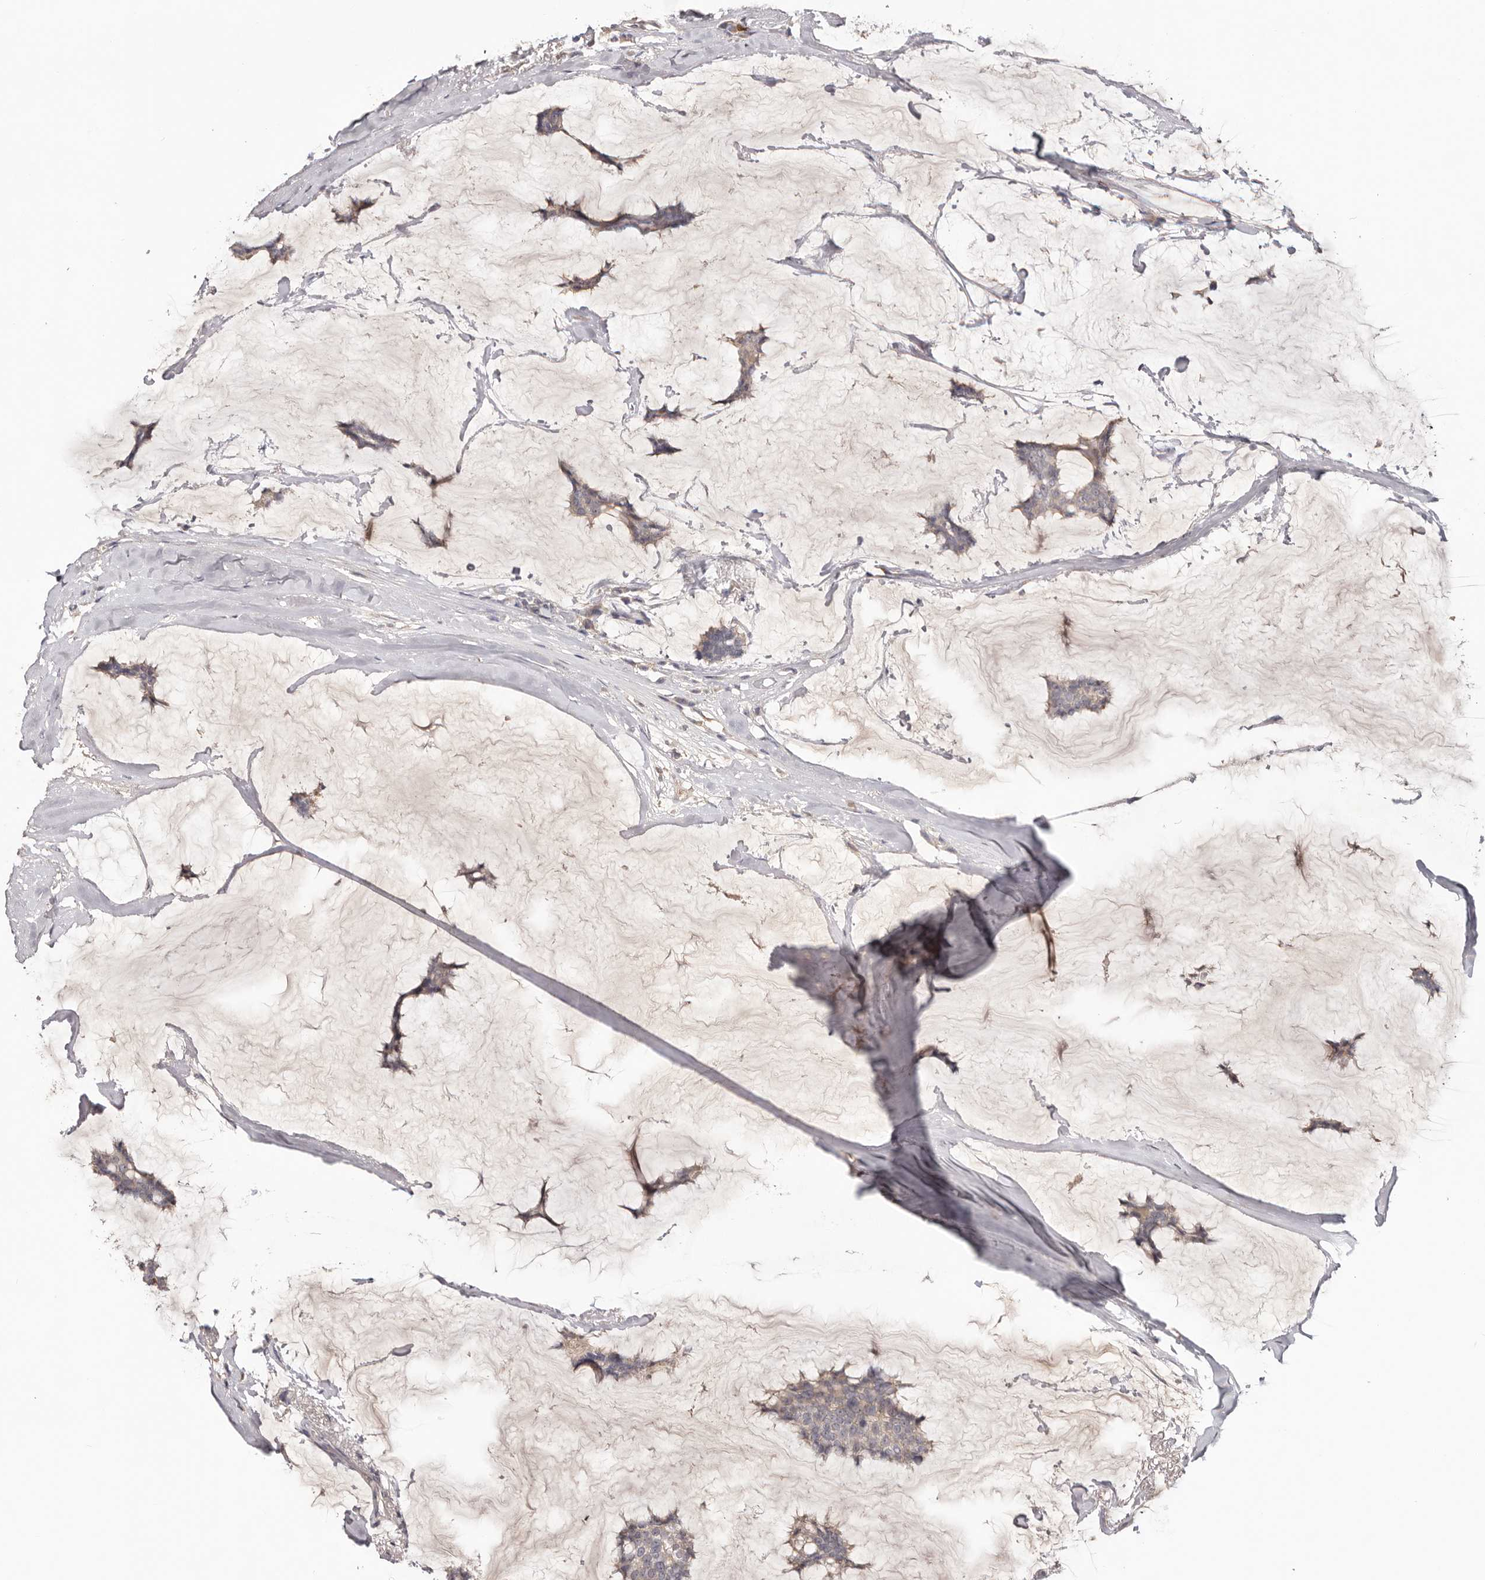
{"staining": {"intensity": "weak", "quantity": "25%-75%", "location": "cytoplasmic/membranous"}, "tissue": "breast cancer", "cell_type": "Tumor cells", "image_type": "cancer", "snomed": [{"axis": "morphology", "description": "Duct carcinoma"}, {"axis": "topography", "description": "Breast"}], "caption": "Protein staining by immunohistochemistry (IHC) demonstrates weak cytoplasmic/membranous expression in about 25%-75% of tumor cells in breast cancer. (DAB = brown stain, brightfield microscopy at high magnification).", "gene": "CCDC190", "patient": {"sex": "female", "age": 93}}